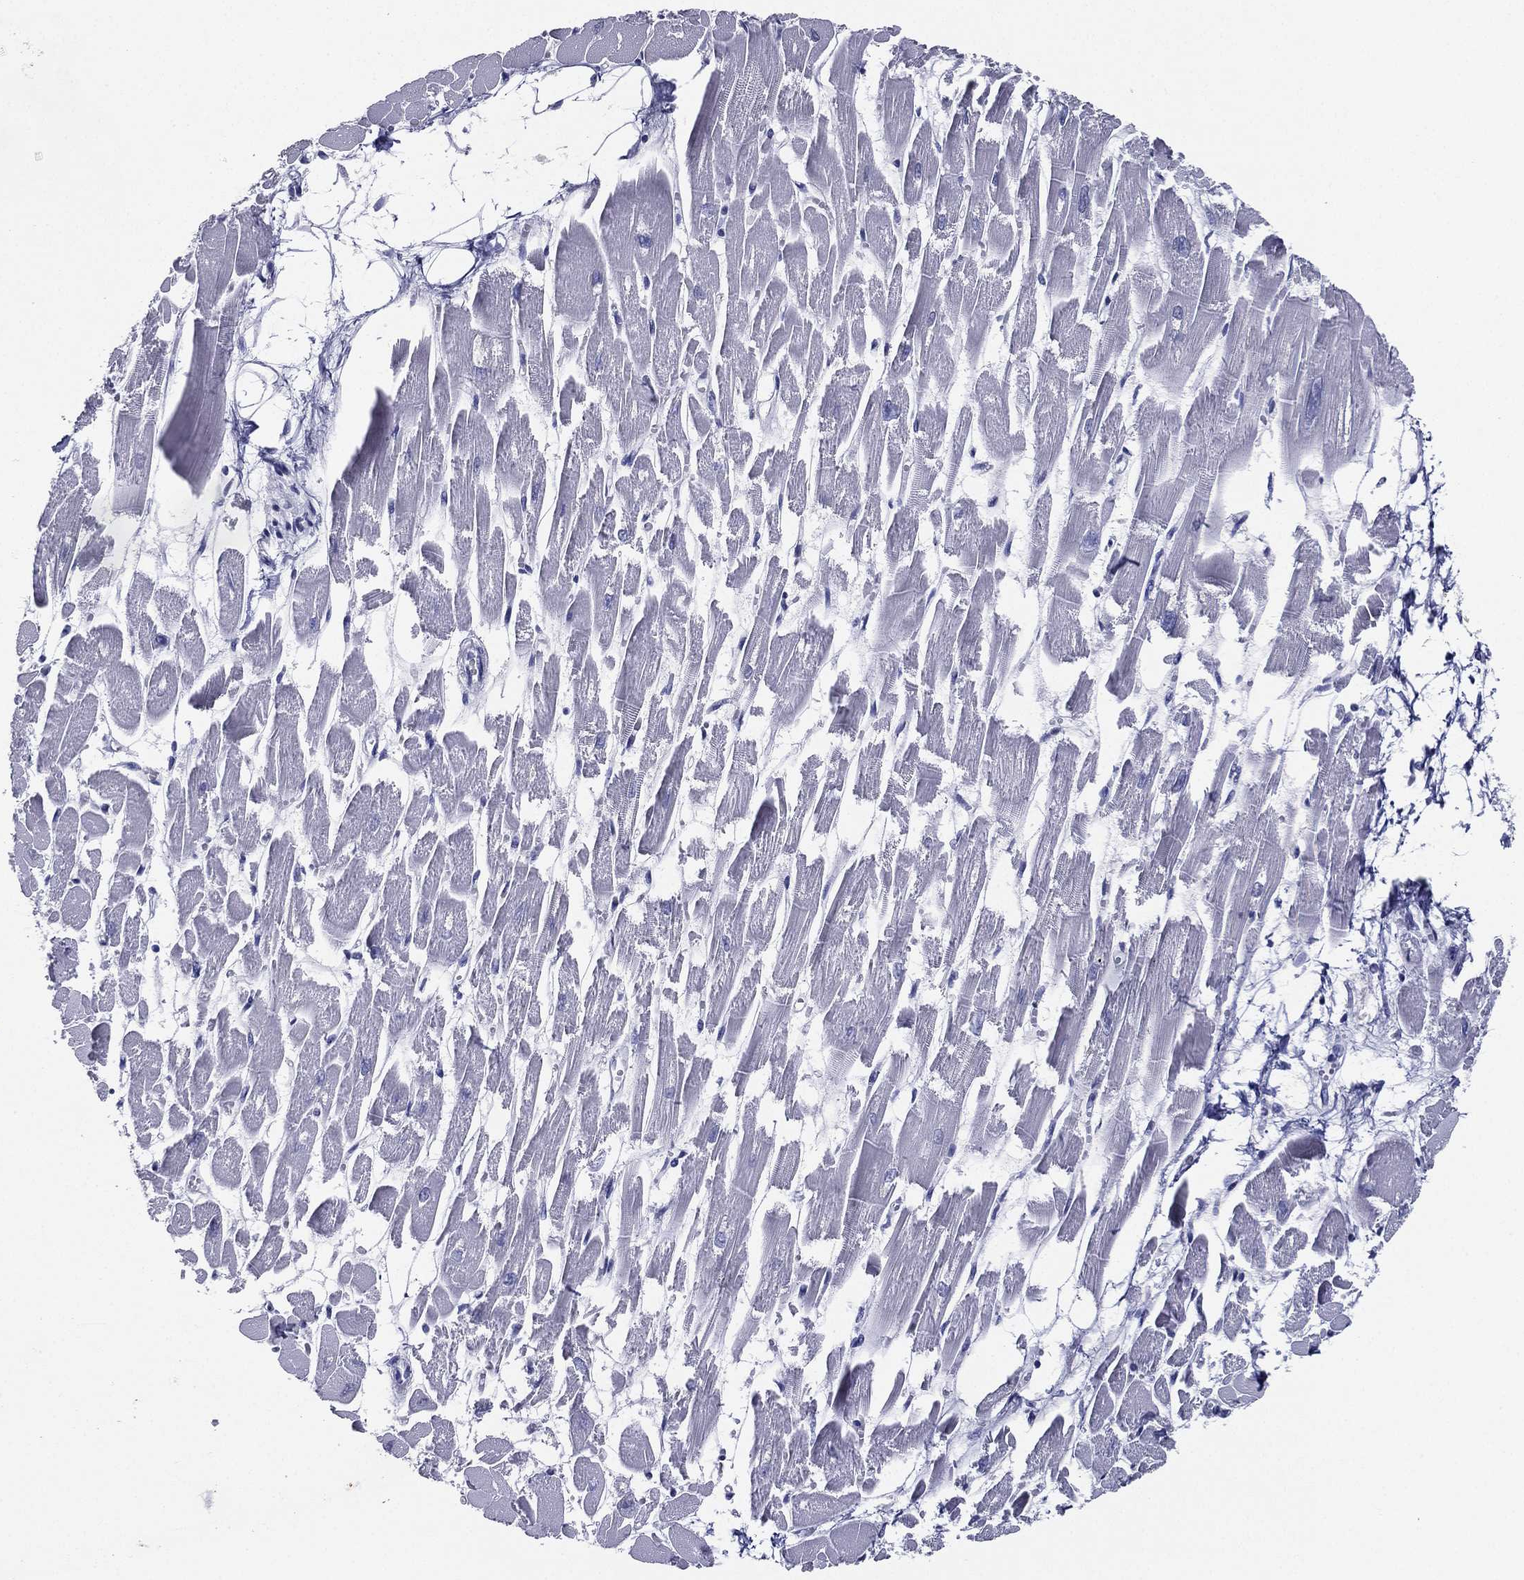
{"staining": {"intensity": "negative", "quantity": "none", "location": "none"}, "tissue": "heart muscle", "cell_type": "Cardiomyocytes", "image_type": "normal", "snomed": [{"axis": "morphology", "description": "Normal tissue, NOS"}, {"axis": "topography", "description": "Heart"}], "caption": "IHC histopathology image of benign heart muscle: heart muscle stained with DAB reveals no significant protein staining in cardiomyocytes.", "gene": "TFAP2A", "patient": {"sex": "female", "age": 52}}